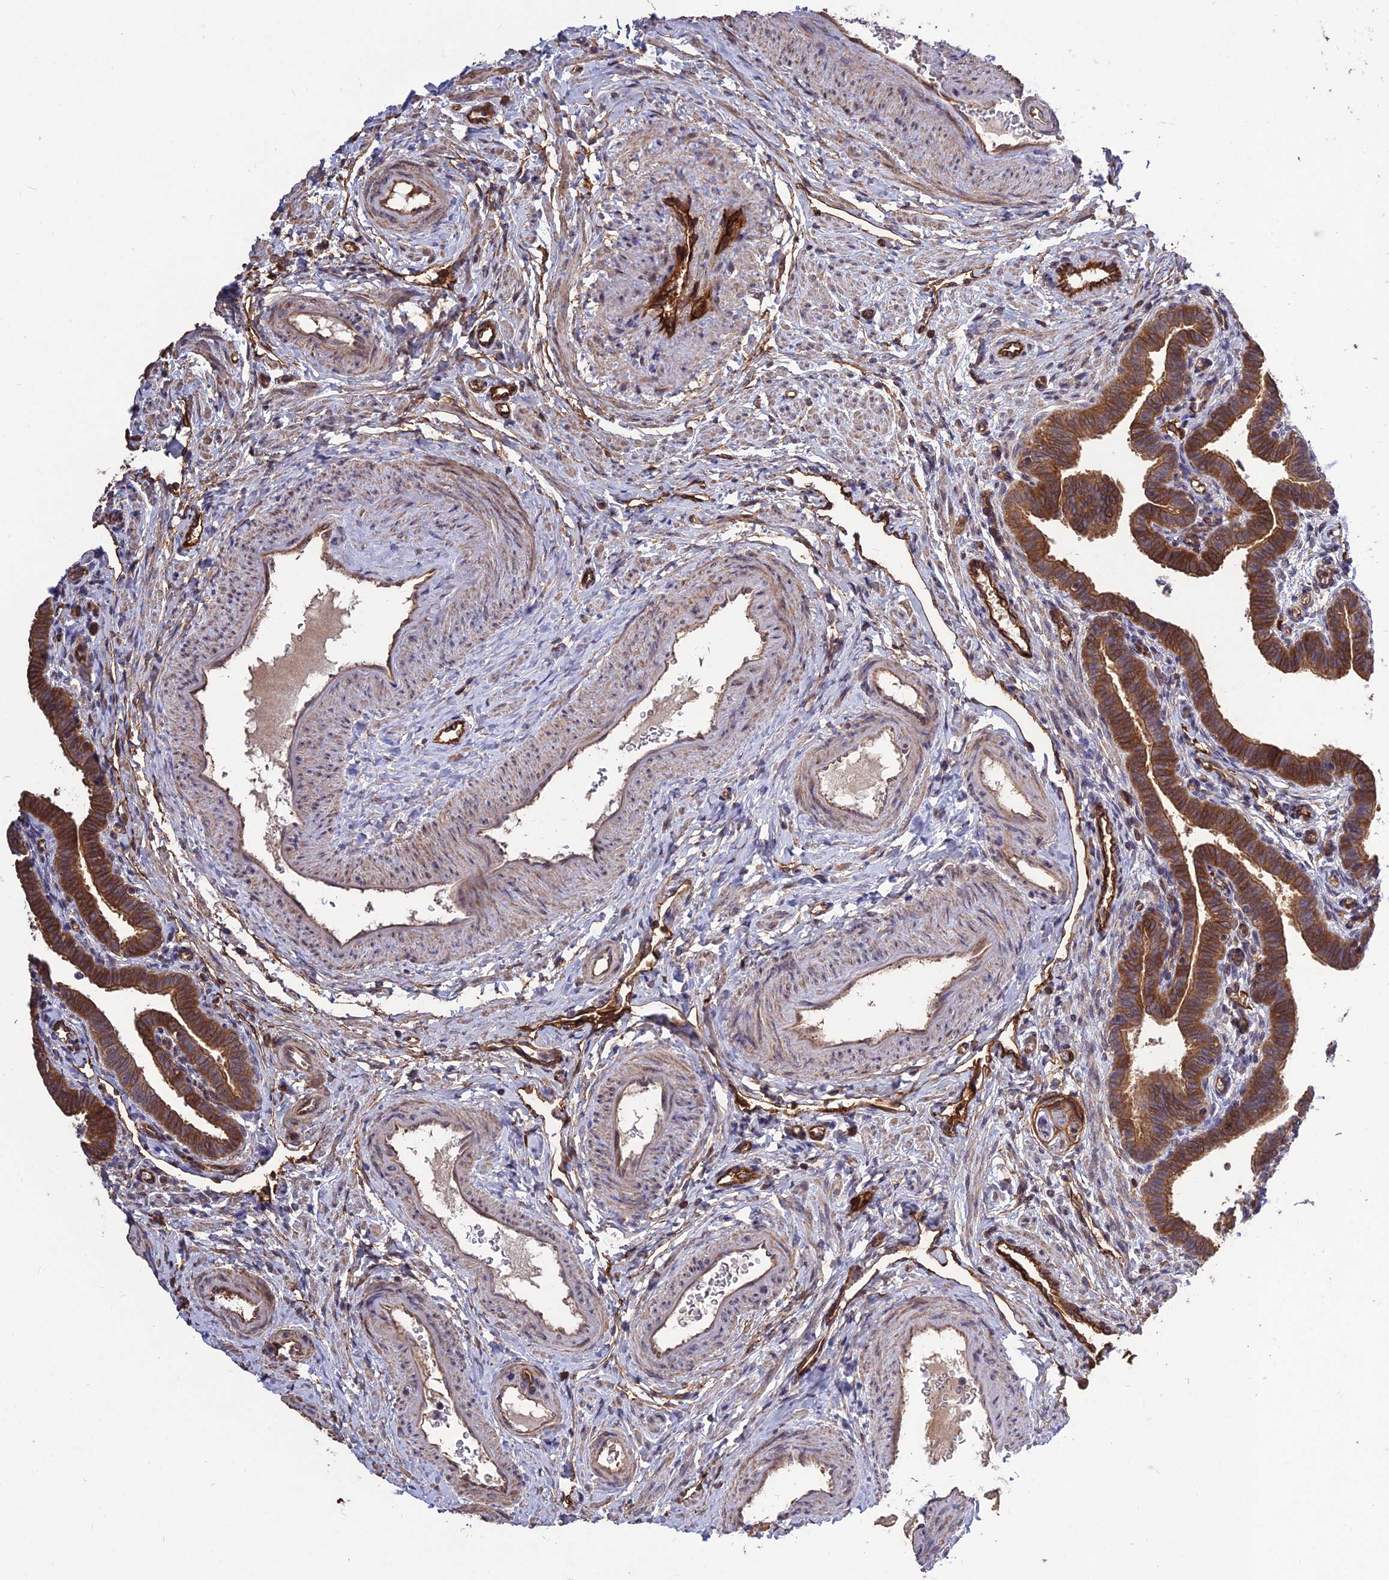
{"staining": {"intensity": "strong", "quantity": ">75%", "location": "cytoplasmic/membranous"}, "tissue": "fallopian tube", "cell_type": "Glandular cells", "image_type": "normal", "snomed": [{"axis": "morphology", "description": "Normal tissue, NOS"}, {"axis": "topography", "description": "Fallopian tube"}], "caption": "Immunohistochemical staining of unremarkable human fallopian tube exhibits strong cytoplasmic/membranous protein expression in about >75% of glandular cells. (Stains: DAB (3,3'-diaminobenzidine) in brown, nuclei in blue, Microscopy: brightfield microscopy at high magnification).", "gene": "CRTAP", "patient": {"sex": "female", "age": 36}}